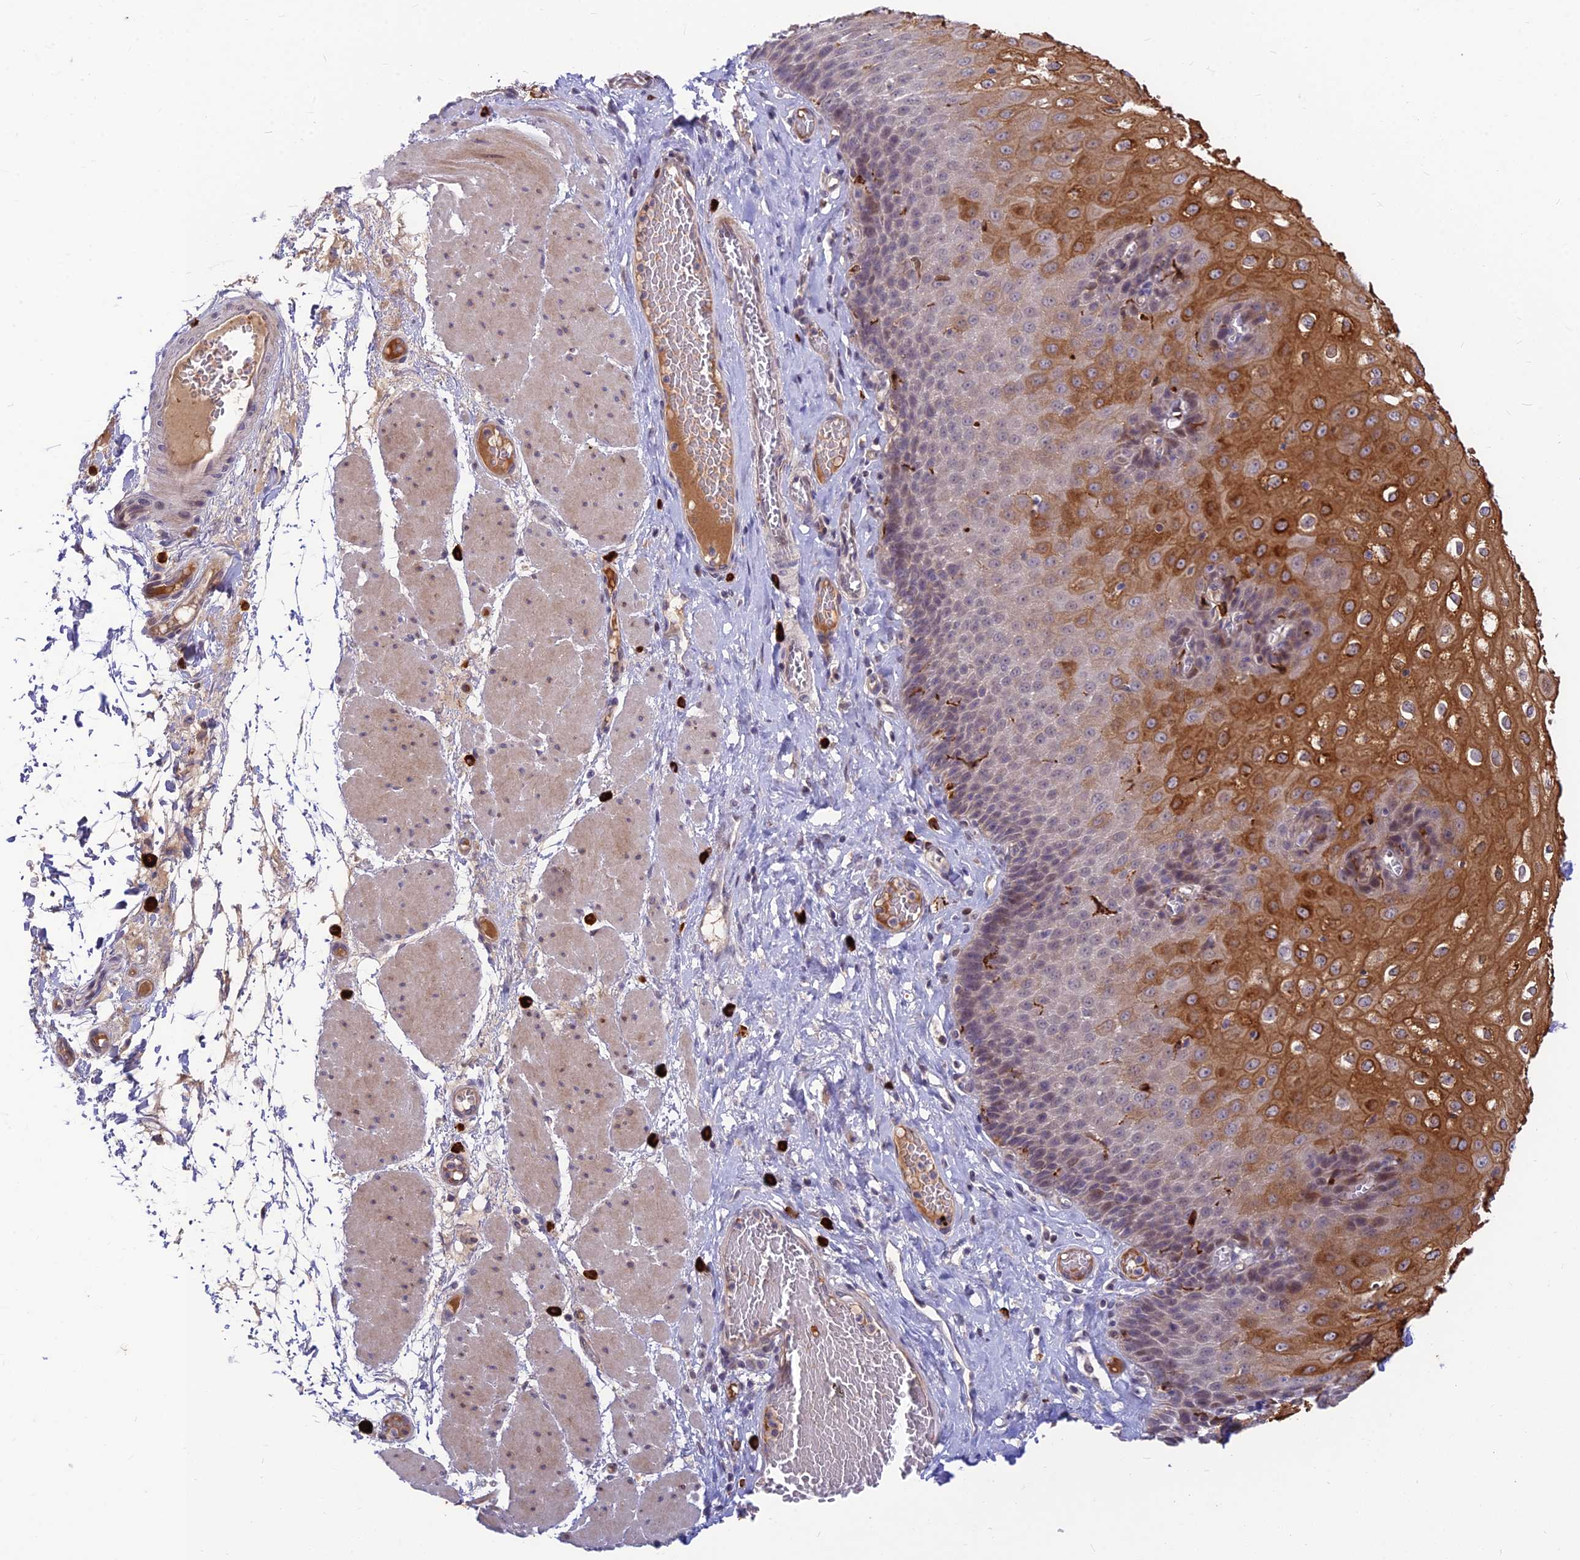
{"staining": {"intensity": "strong", "quantity": "<25%", "location": "cytoplasmic/membranous"}, "tissue": "esophagus", "cell_type": "Squamous epithelial cells", "image_type": "normal", "snomed": [{"axis": "morphology", "description": "Normal tissue, NOS"}, {"axis": "topography", "description": "Esophagus"}], "caption": "IHC (DAB (3,3'-diaminobenzidine)) staining of normal esophagus displays strong cytoplasmic/membranous protein staining in about <25% of squamous epithelial cells.", "gene": "ASPDH", "patient": {"sex": "male", "age": 60}}